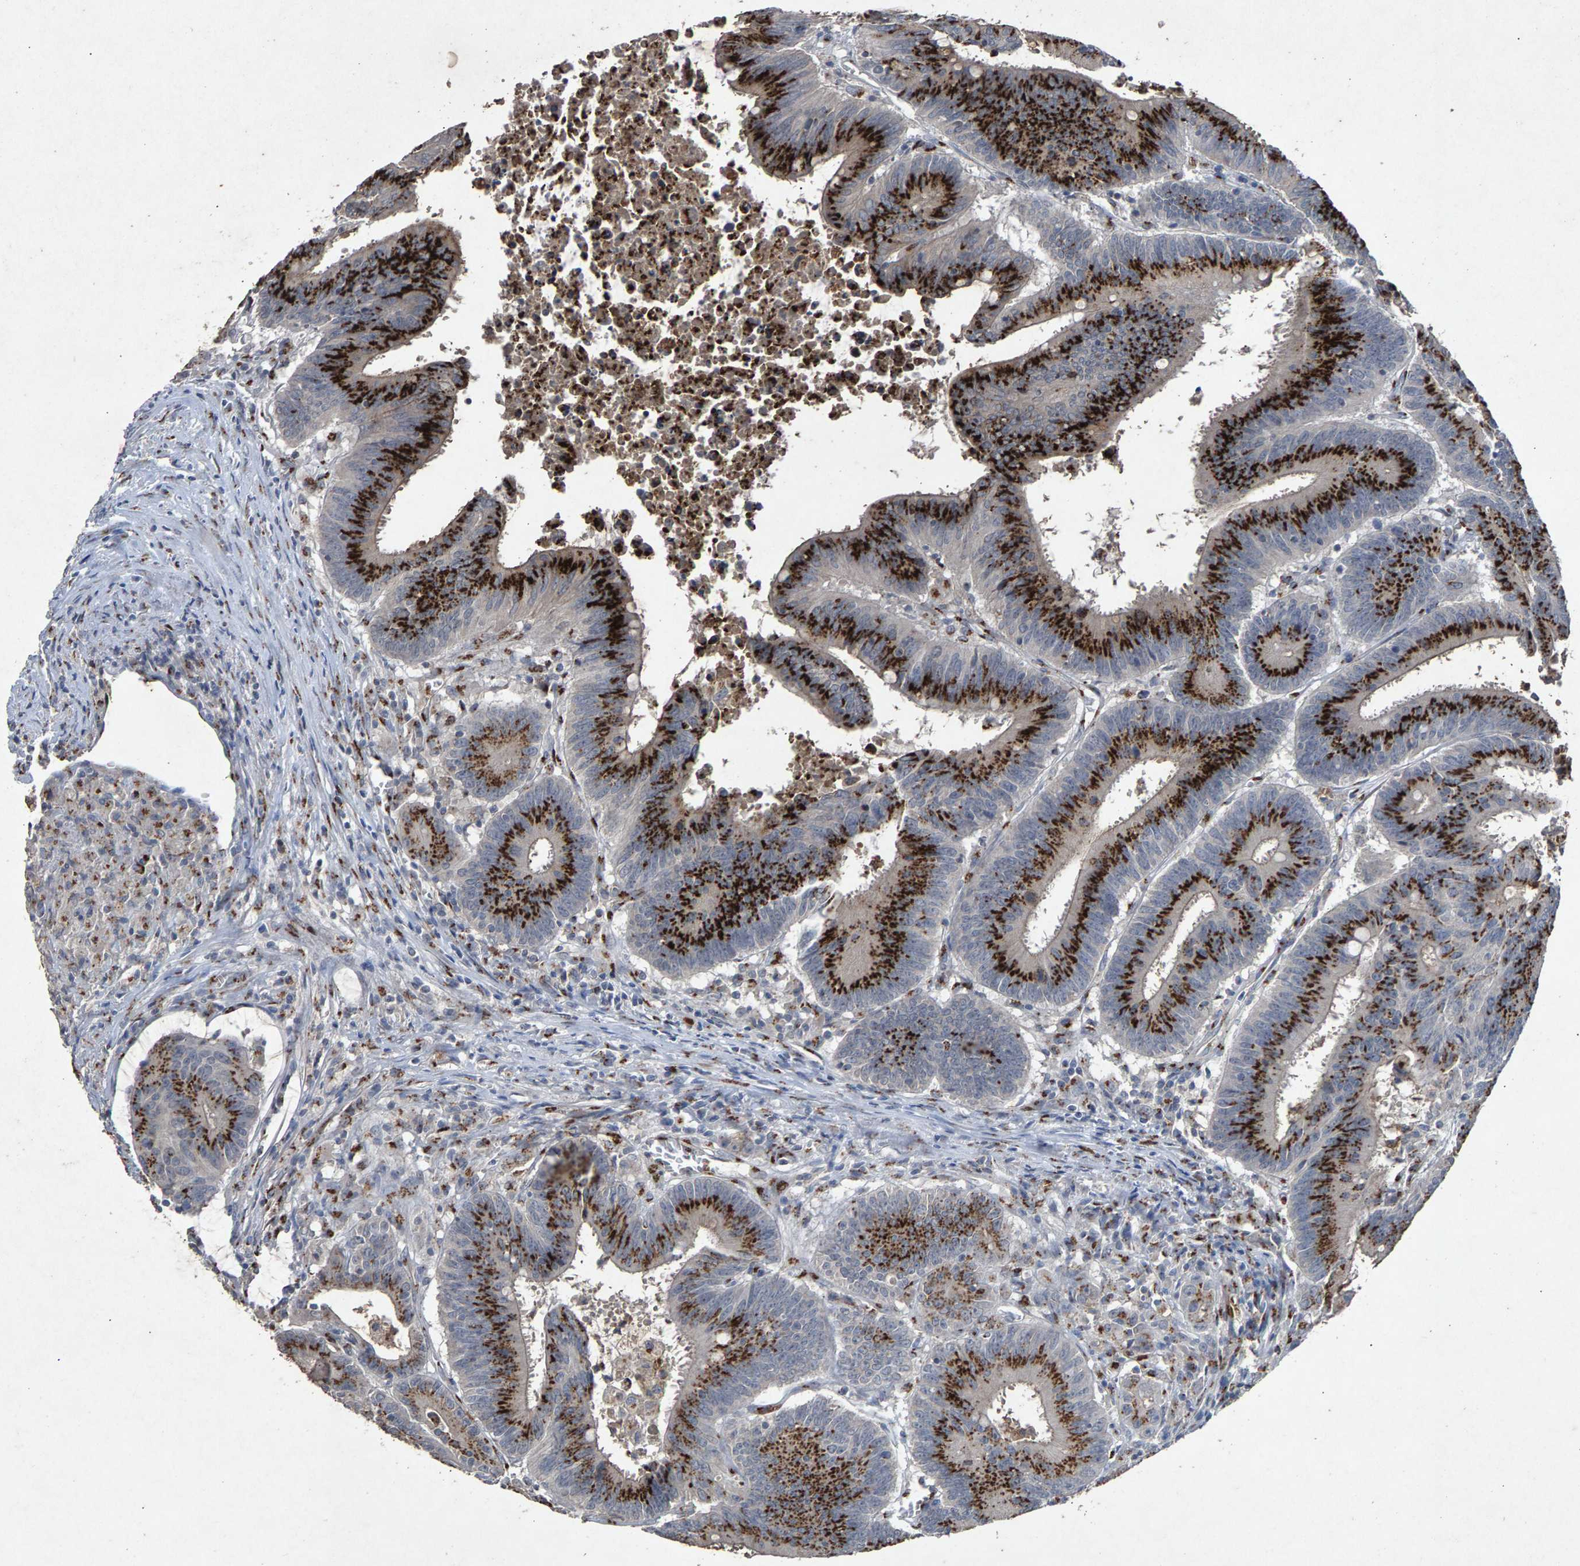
{"staining": {"intensity": "strong", "quantity": ">75%", "location": "cytoplasmic/membranous"}, "tissue": "colorectal cancer", "cell_type": "Tumor cells", "image_type": "cancer", "snomed": [{"axis": "morphology", "description": "Adenocarcinoma, NOS"}, {"axis": "topography", "description": "Colon"}], "caption": "Brown immunohistochemical staining in human colorectal cancer exhibits strong cytoplasmic/membranous expression in approximately >75% of tumor cells.", "gene": "MAN2A1", "patient": {"sex": "male", "age": 45}}